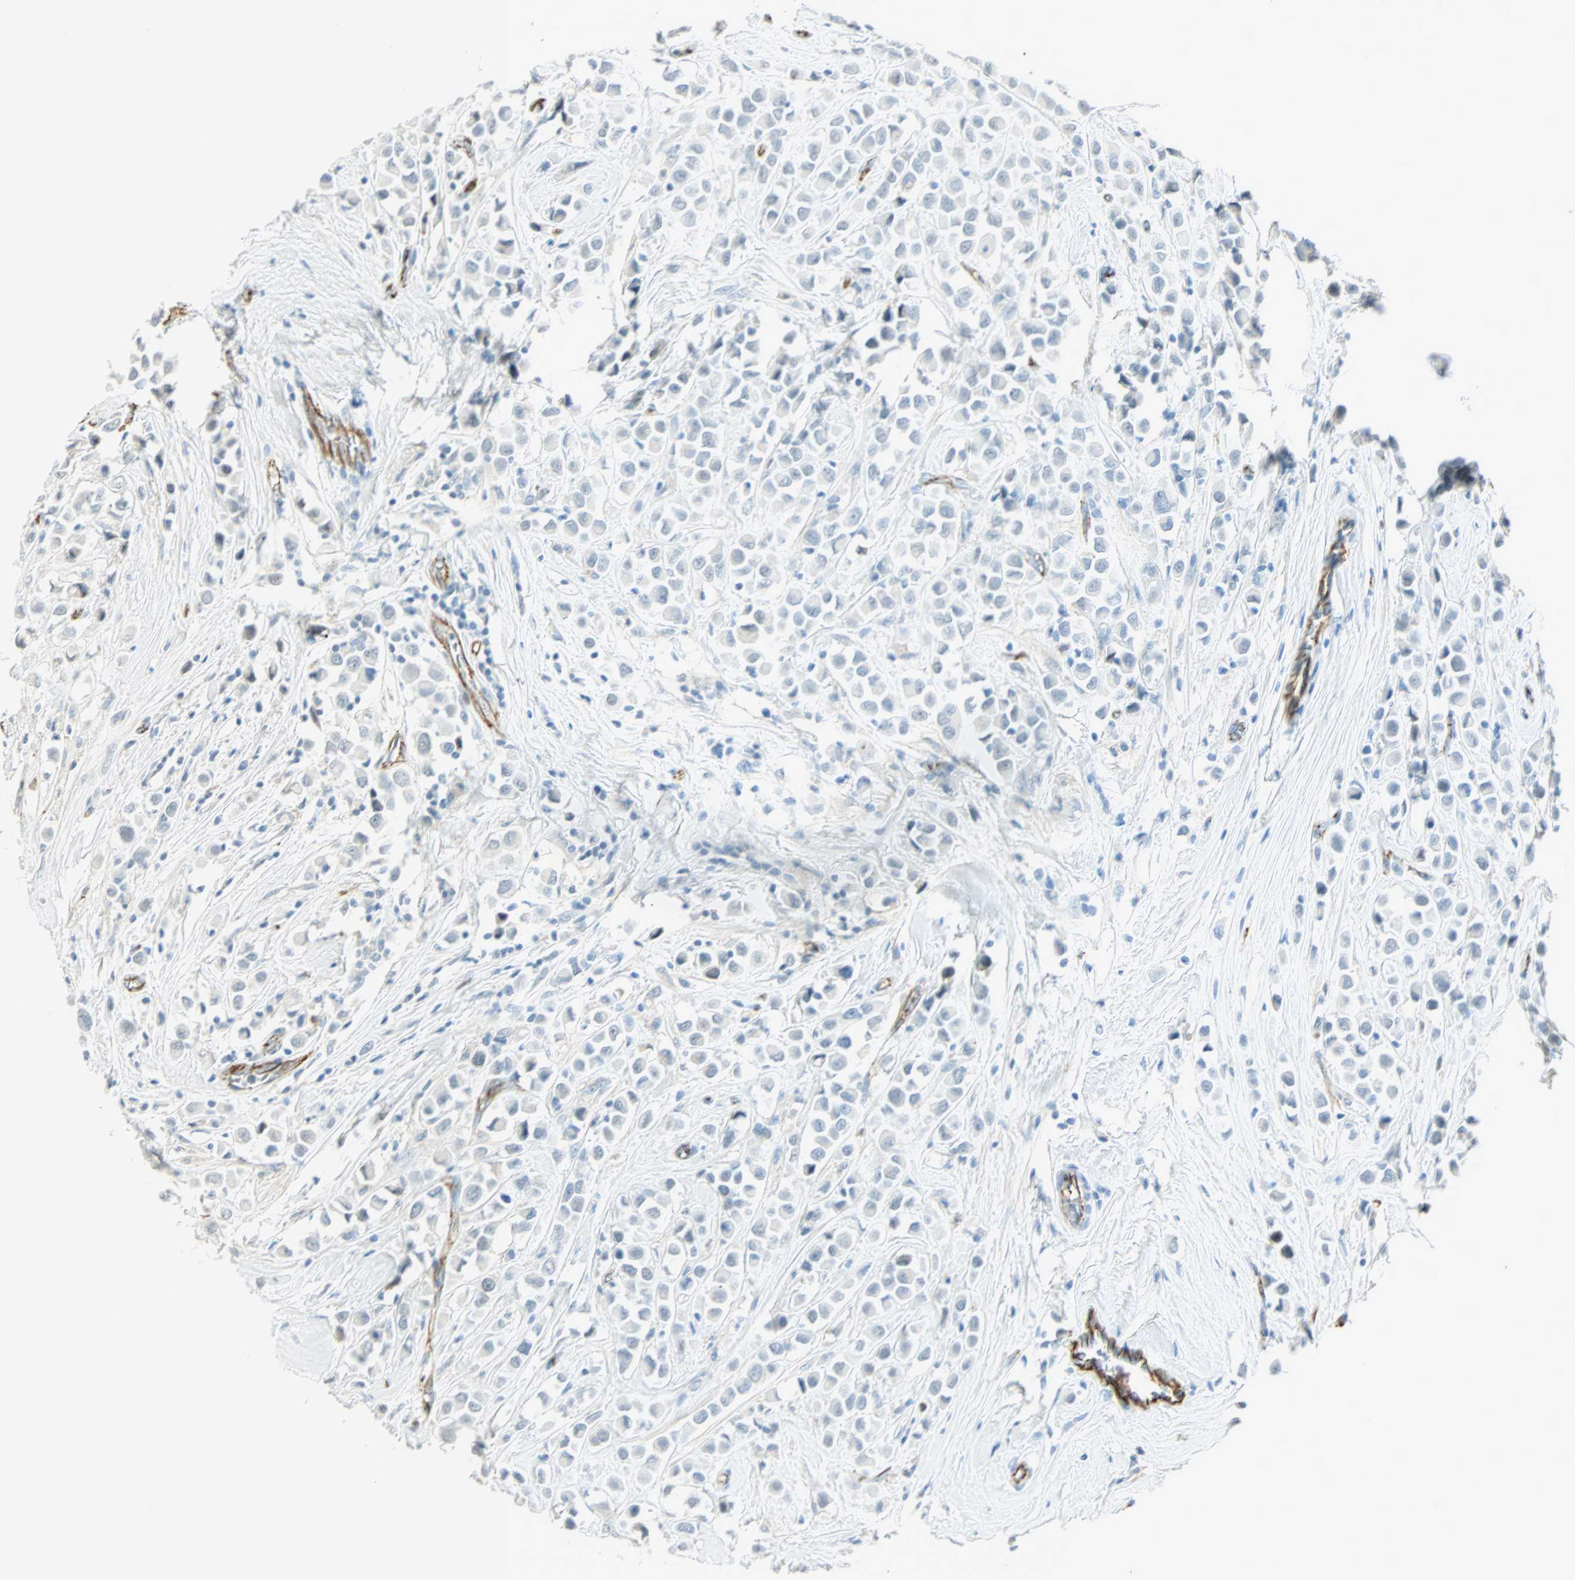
{"staining": {"intensity": "weak", "quantity": "<25%", "location": "cytoplasmic/membranous"}, "tissue": "breast cancer", "cell_type": "Tumor cells", "image_type": "cancer", "snomed": [{"axis": "morphology", "description": "Duct carcinoma"}, {"axis": "topography", "description": "Breast"}], "caption": "IHC image of neoplastic tissue: breast cancer (intraductal carcinoma) stained with DAB demonstrates no significant protein staining in tumor cells.", "gene": "VPS9D1", "patient": {"sex": "female", "age": 61}}